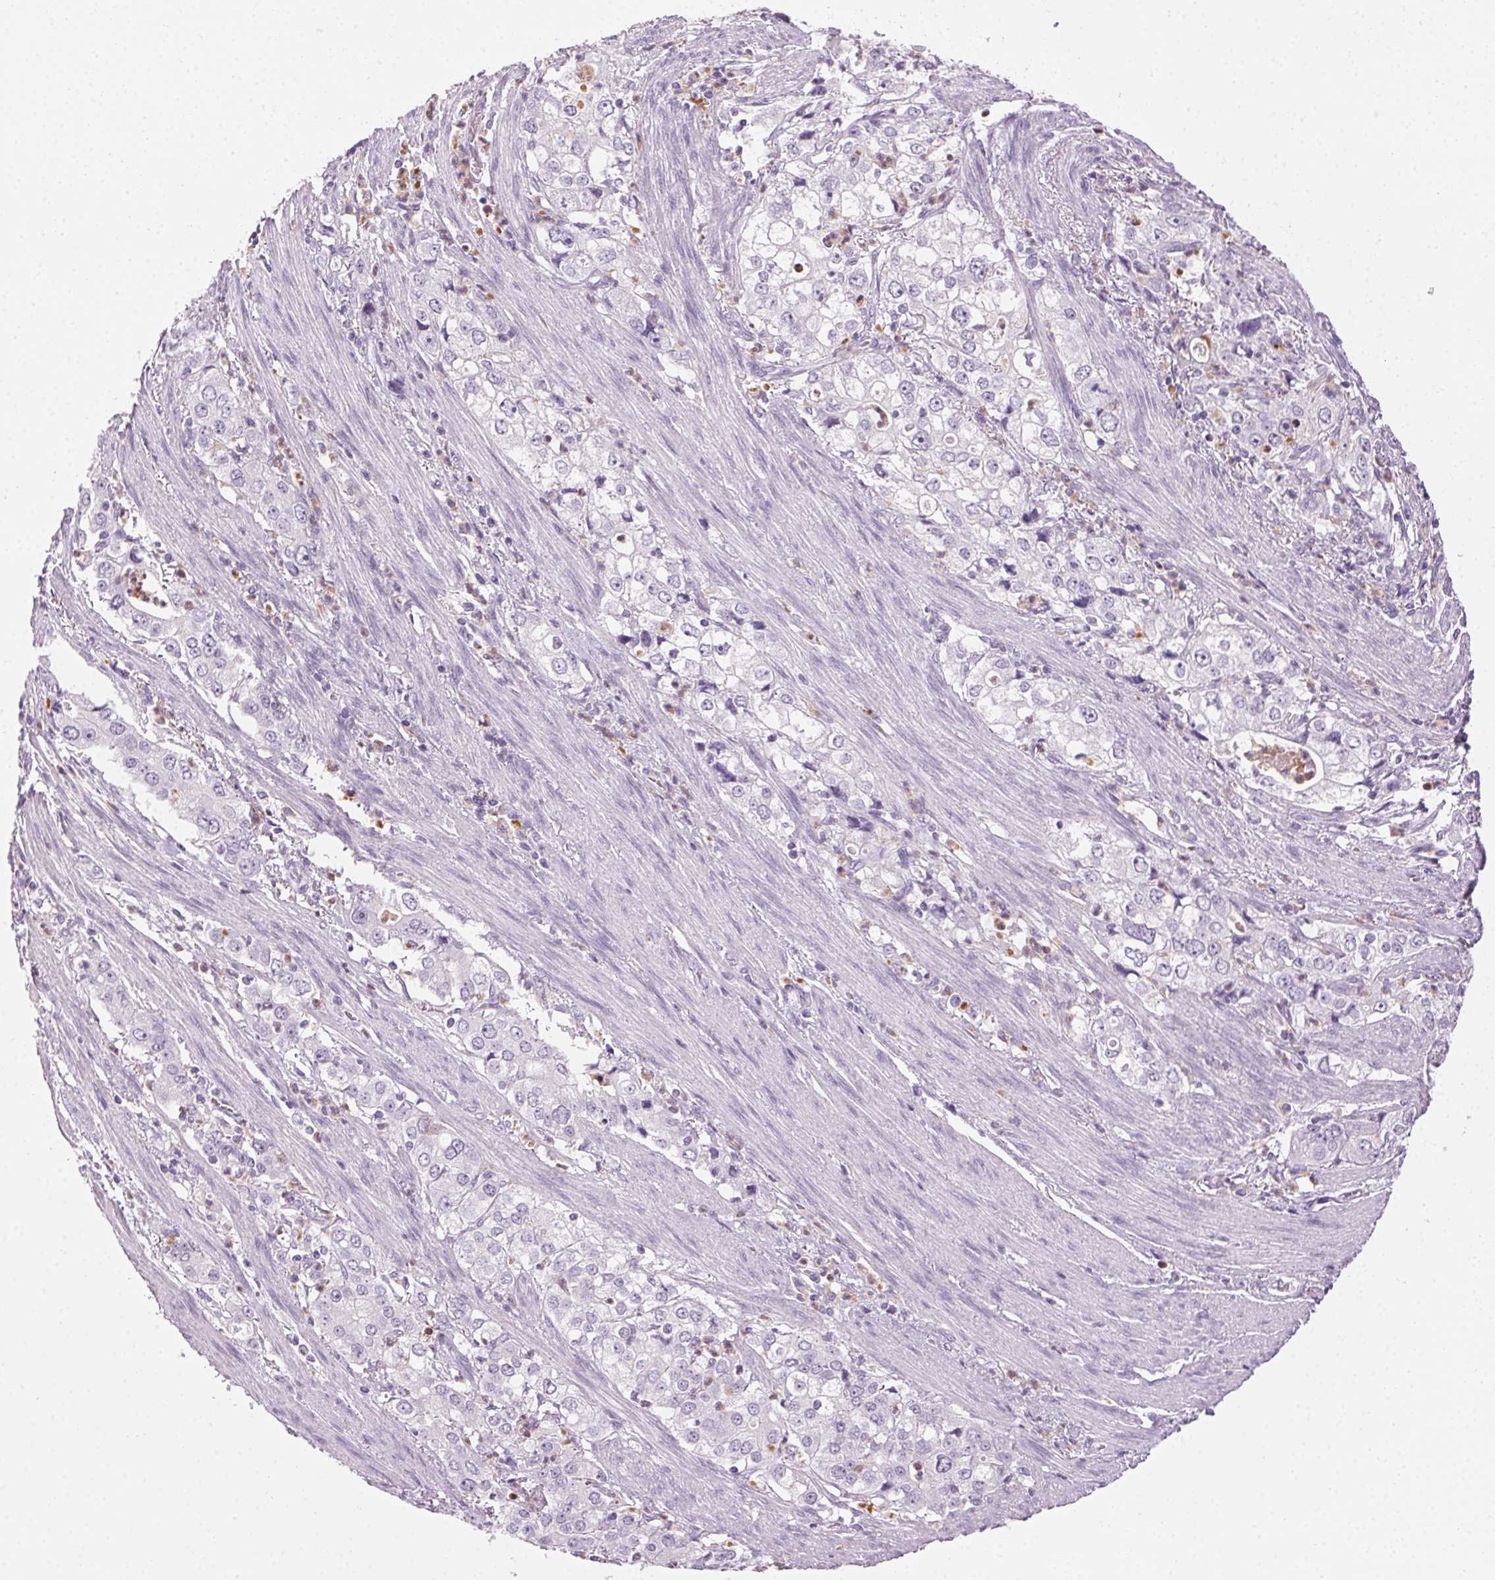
{"staining": {"intensity": "negative", "quantity": "none", "location": "none"}, "tissue": "stomach cancer", "cell_type": "Tumor cells", "image_type": "cancer", "snomed": [{"axis": "morphology", "description": "Adenocarcinoma, NOS"}, {"axis": "topography", "description": "Stomach, upper"}], "caption": "Immunohistochemistry photomicrograph of neoplastic tissue: human stomach cancer (adenocarcinoma) stained with DAB (3,3'-diaminobenzidine) exhibits no significant protein staining in tumor cells.", "gene": "MPO", "patient": {"sex": "male", "age": 75}}